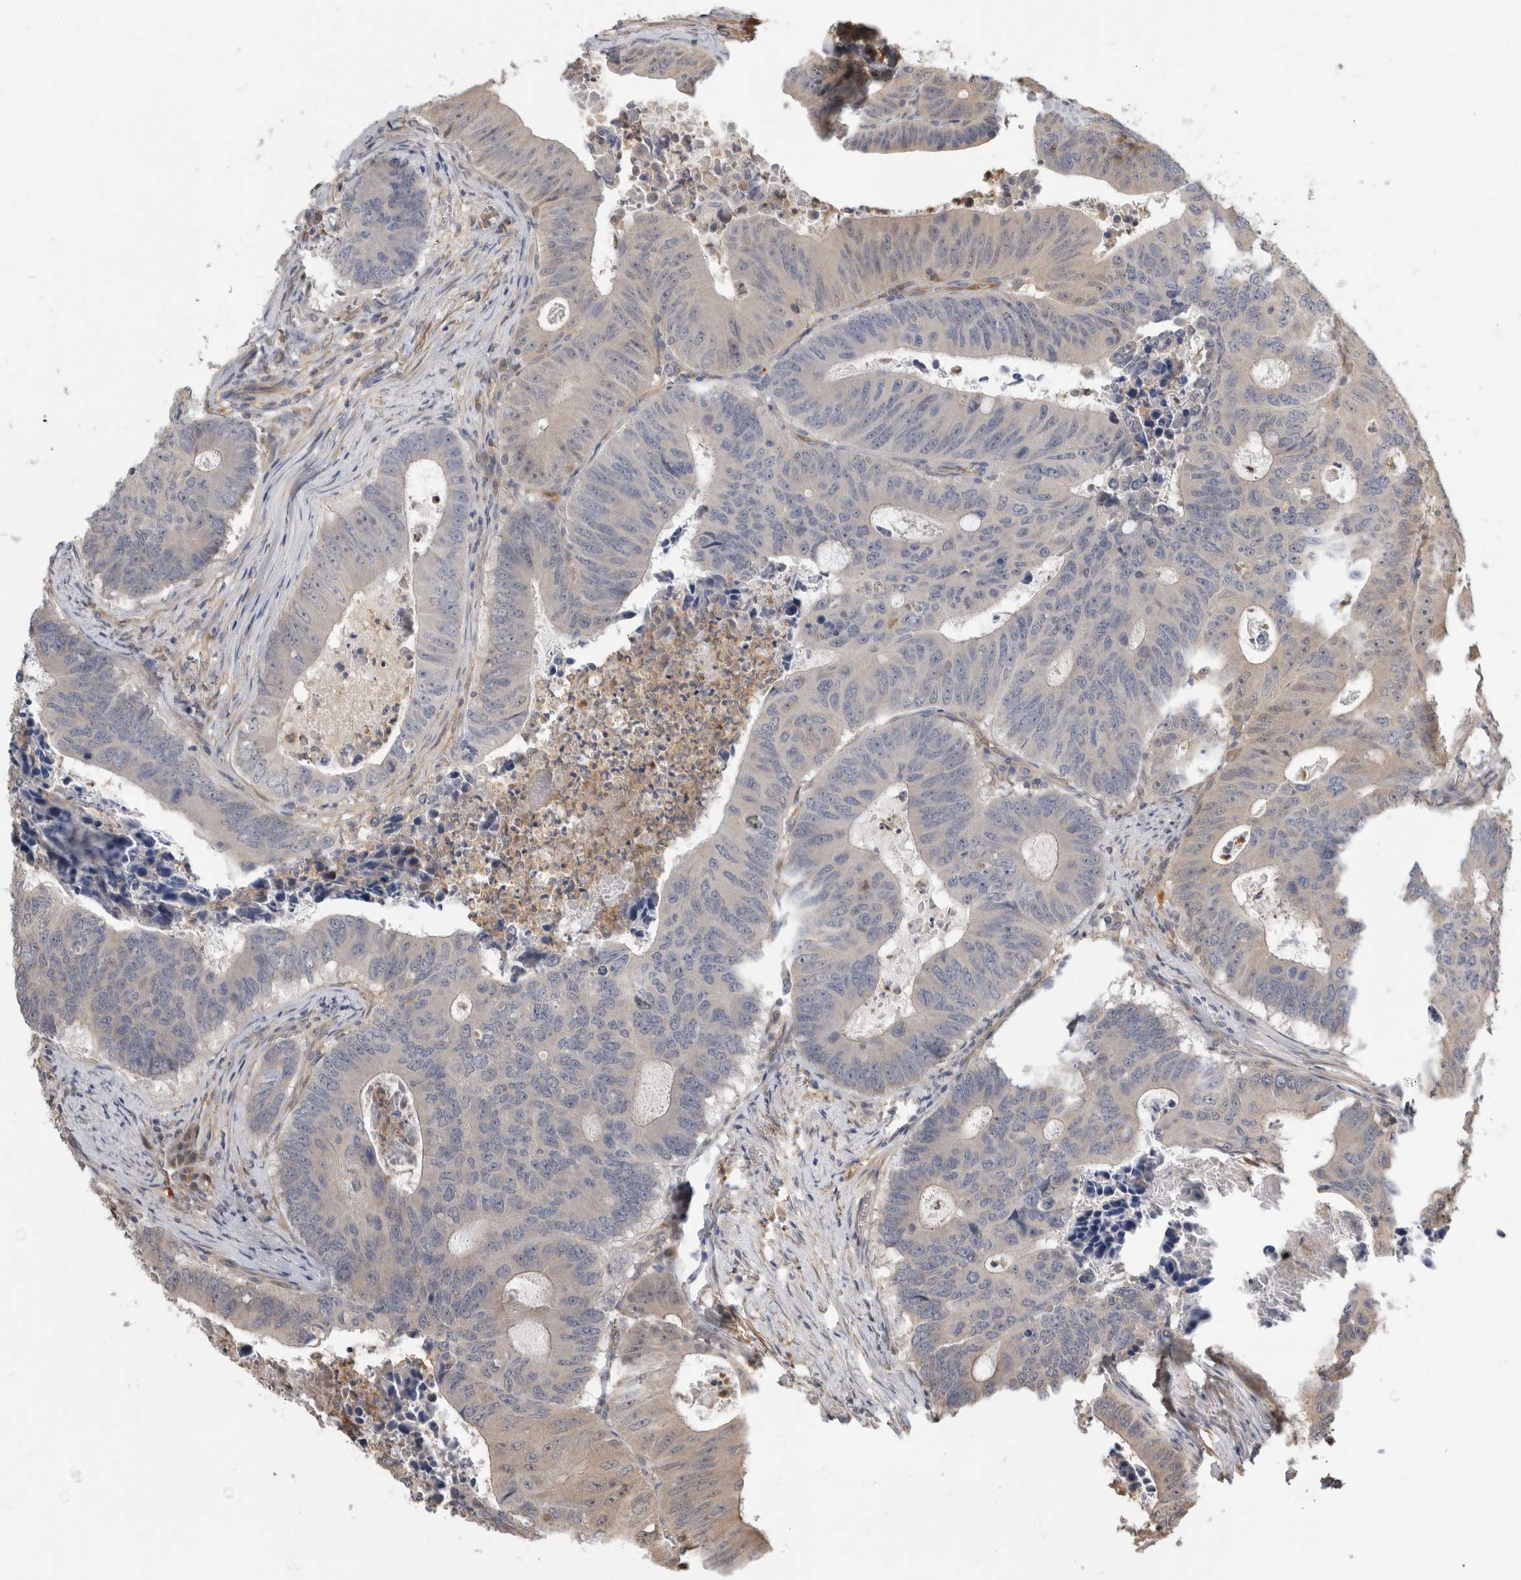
{"staining": {"intensity": "negative", "quantity": "none", "location": "none"}, "tissue": "colorectal cancer", "cell_type": "Tumor cells", "image_type": "cancer", "snomed": [{"axis": "morphology", "description": "Adenocarcinoma, NOS"}, {"axis": "topography", "description": "Colon"}], "caption": "A high-resolution image shows immunohistochemistry (IHC) staining of adenocarcinoma (colorectal), which exhibits no significant positivity in tumor cells.", "gene": "PGM1", "patient": {"sex": "male", "age": 87}}